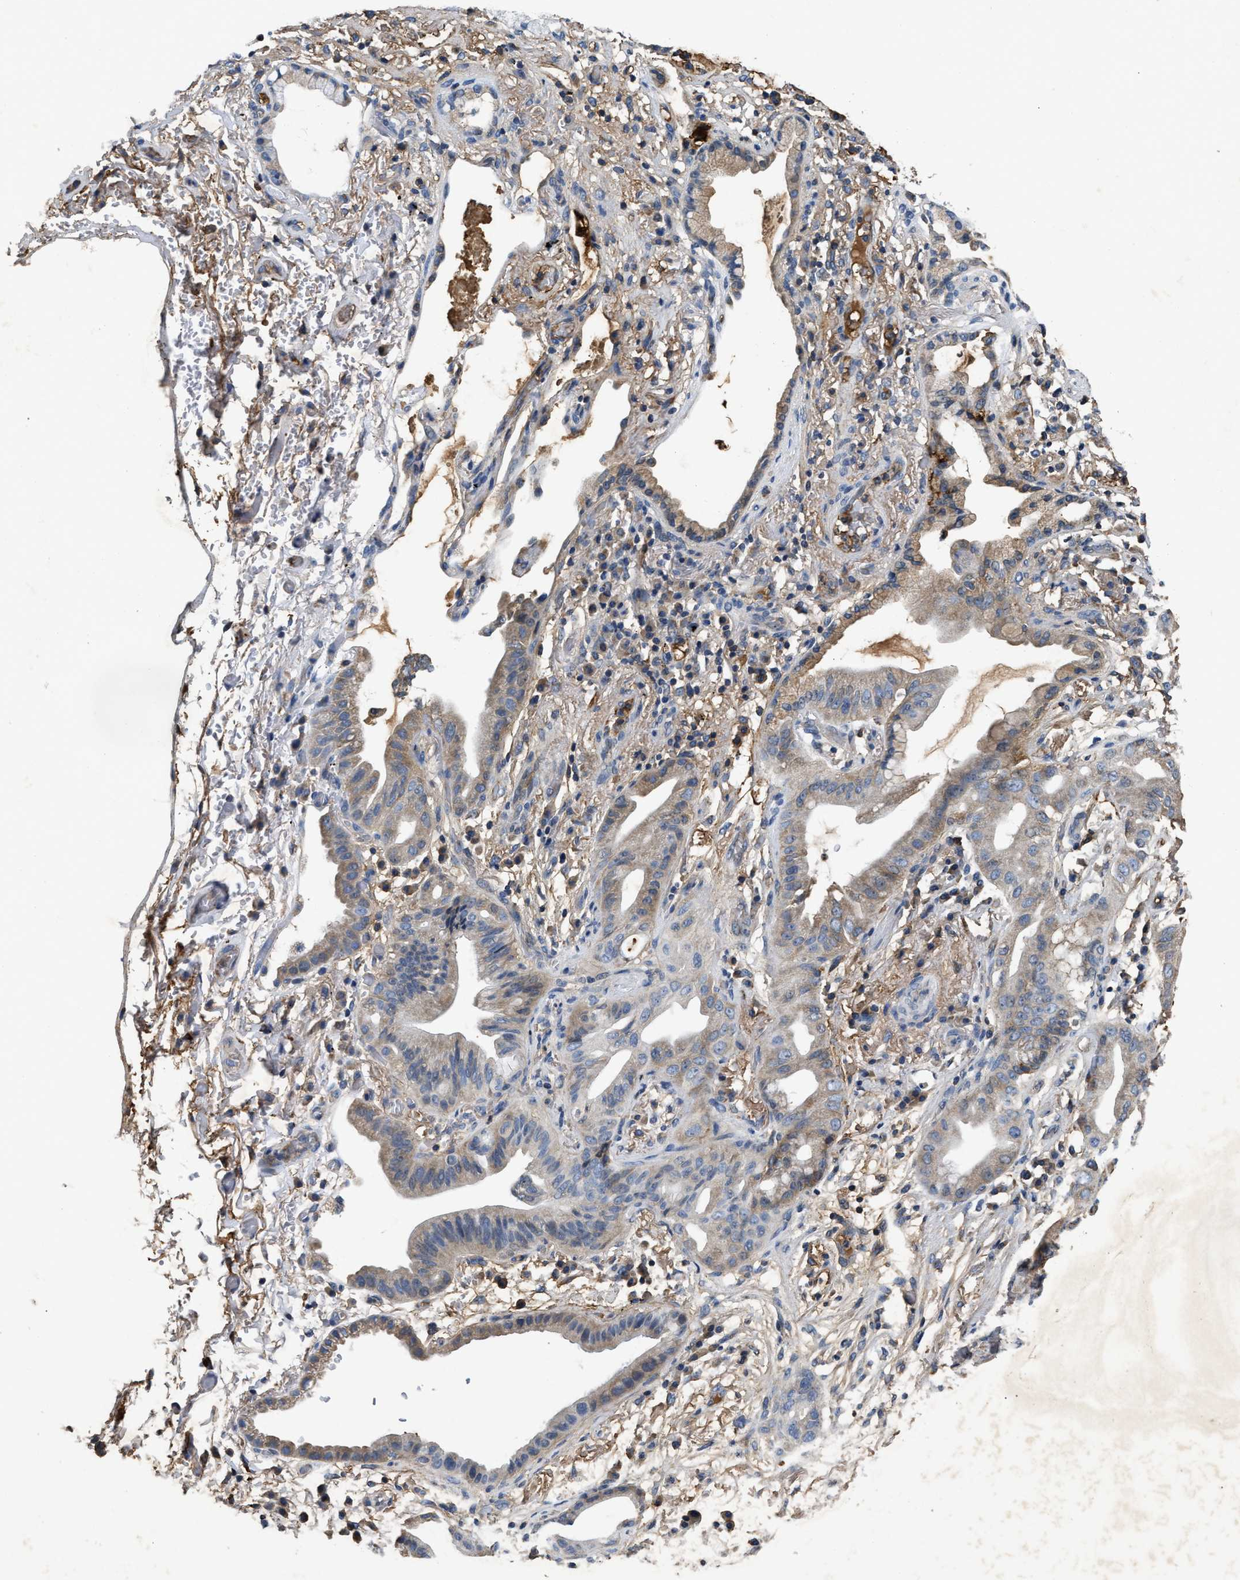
{"staining": {"intensity": "weak", "quantity": ">75%", "location": "cytoplasmic/membranous"}, "tissue": "lung cancer", "cell_type": "Tumor cells", "image_type": "cancer", "snomed": [{"axis": "morphology", "description": "Normal tissue, NOS"}, {"axis": "morphology", "description": "Adenocarcinoma, NOS"}, {"axis": "topography", "description": "Bronchus"}, {"axis": "topography", "description": "Lung"}], "caption": "High-power microscopy captured an IHC histopathology image of lung adenocarcinoma, revealing weak cytoplasmic/membranous positivity in approximately >75% of tumor cells. (DAB (3,3'-diaminobenzidine) = brown stain, brightfield microscopy at high magnification).", "gene": "C3", "patient": {"sex": "female", "age": 70}}